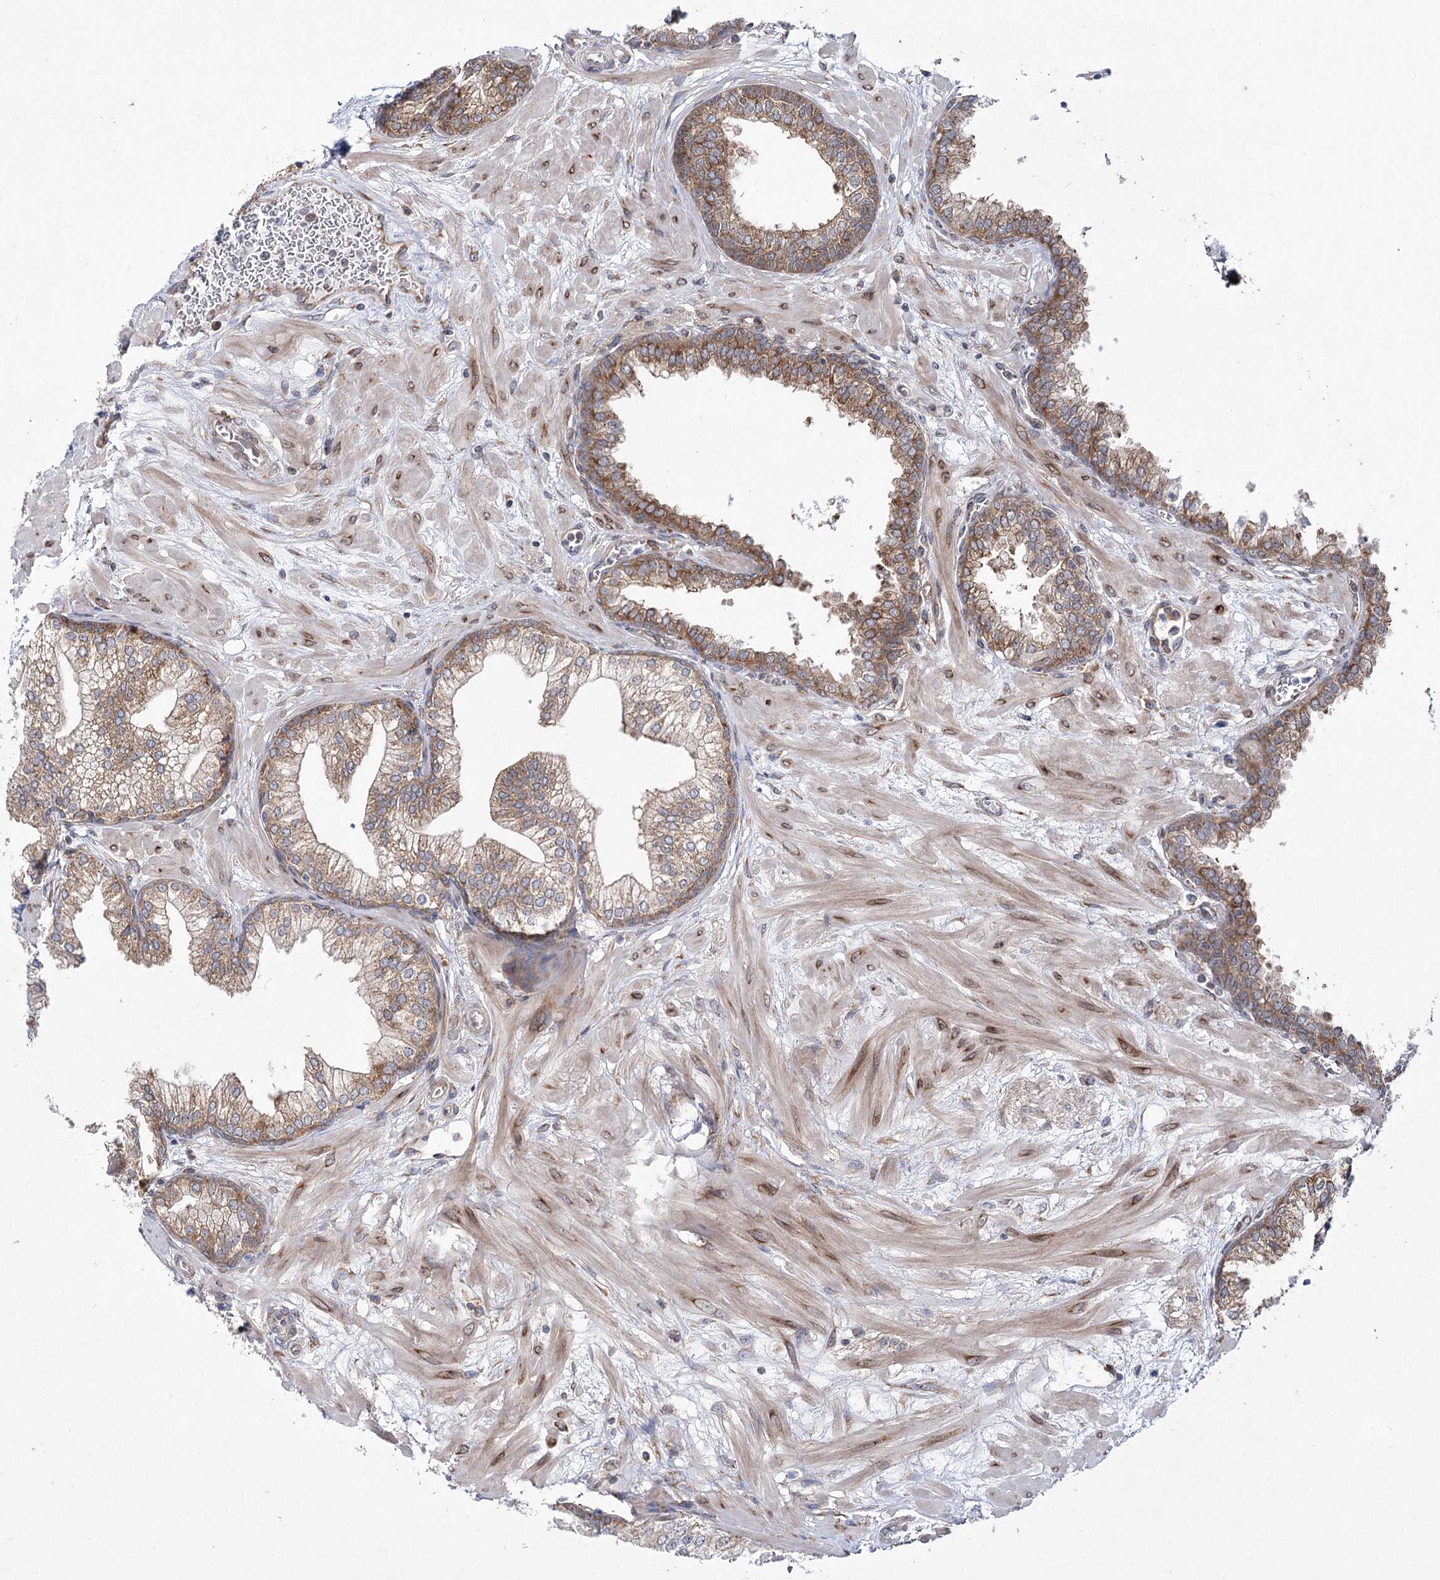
{"staining": {"intensity": "moderate", "quantity": ">75%", "location": "cytoplasmic/membranous"}, "tissue": "prostate", "cell_type": "Glandular cells", "image_type": "normal", "snomed": [{"axis": "morphology", "description": "Normal tissue, NOS"}, {"axis": "morphology", "description": "Urothelial carcinoma, Low grade"}, {"axis": "topography", "description": "Urinary bladder"}, {"axis": "topography", "description": "Prostate"}], "caption": "An image showing moderate cytoplasmic/membranous expression in approximately >75% of glandular cells in normal prostate, as visualized by brown immunohistochemical staining.", "gene": "VWA2", "patient": {"sex": "male", "age": 60}}